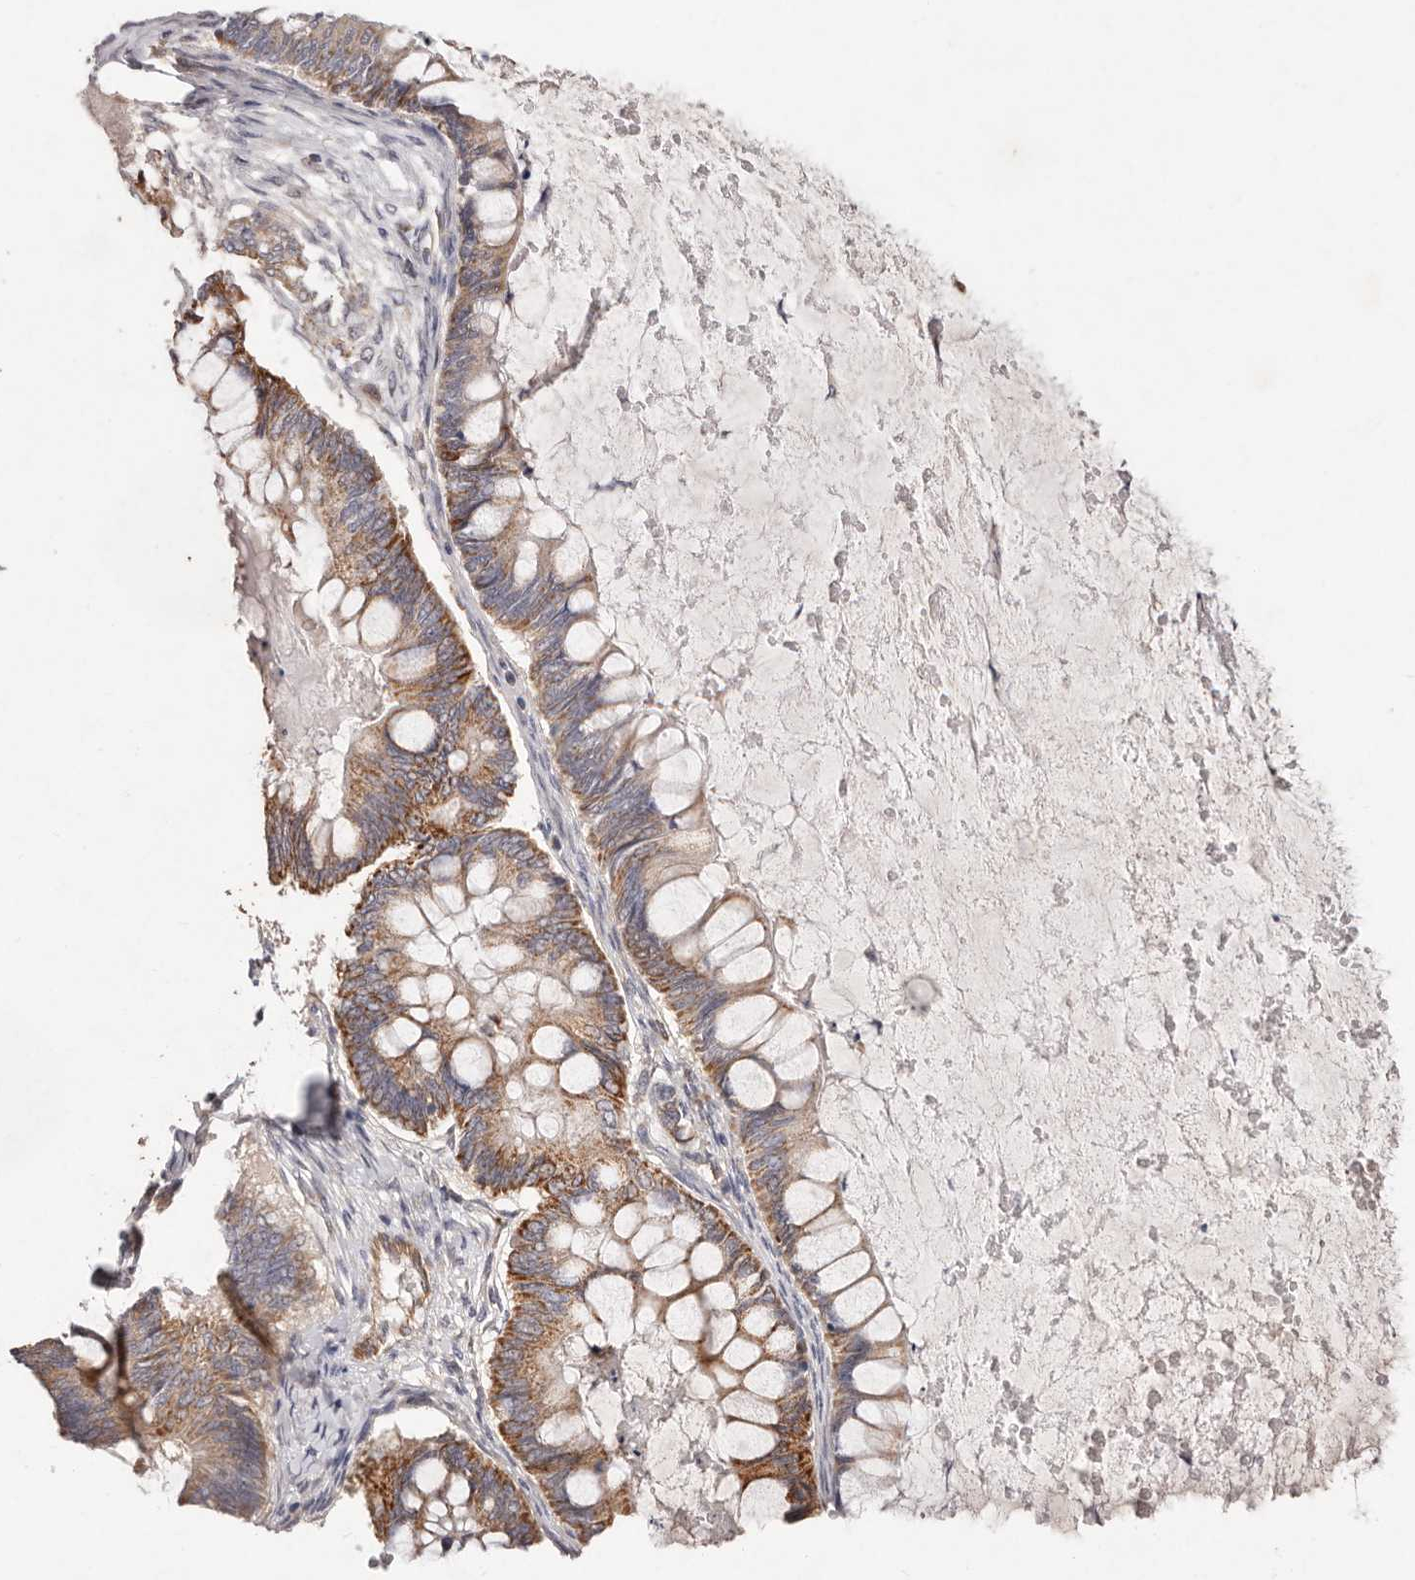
{"staining": {"intensity": "moderate", "quantity": ">75%", "location": "cytoplasmic/membranous"}, "tissue": "ovarian cancer", "cell_type": "Tumor cells", "image_type": "cancer", "snomed": [{"axis": "morphology", "description": "Cystadenocarcinoma, mucinous, NOS"}, {"axis": "topography", "description": "Ovary"}], "caption": "Immunohistochemistry image of neoplastic tissue: human ovarian mucinous cystadenocarcinoma stained using IHC shows medium levels of moderate protein expression localized specifically in the cytoplasmic/membranous of tumor cells, appearing as a cytoplasmic/membranous brown color.", "gene": "THBS3", "patient": {"sex": "female", "age": 61}}